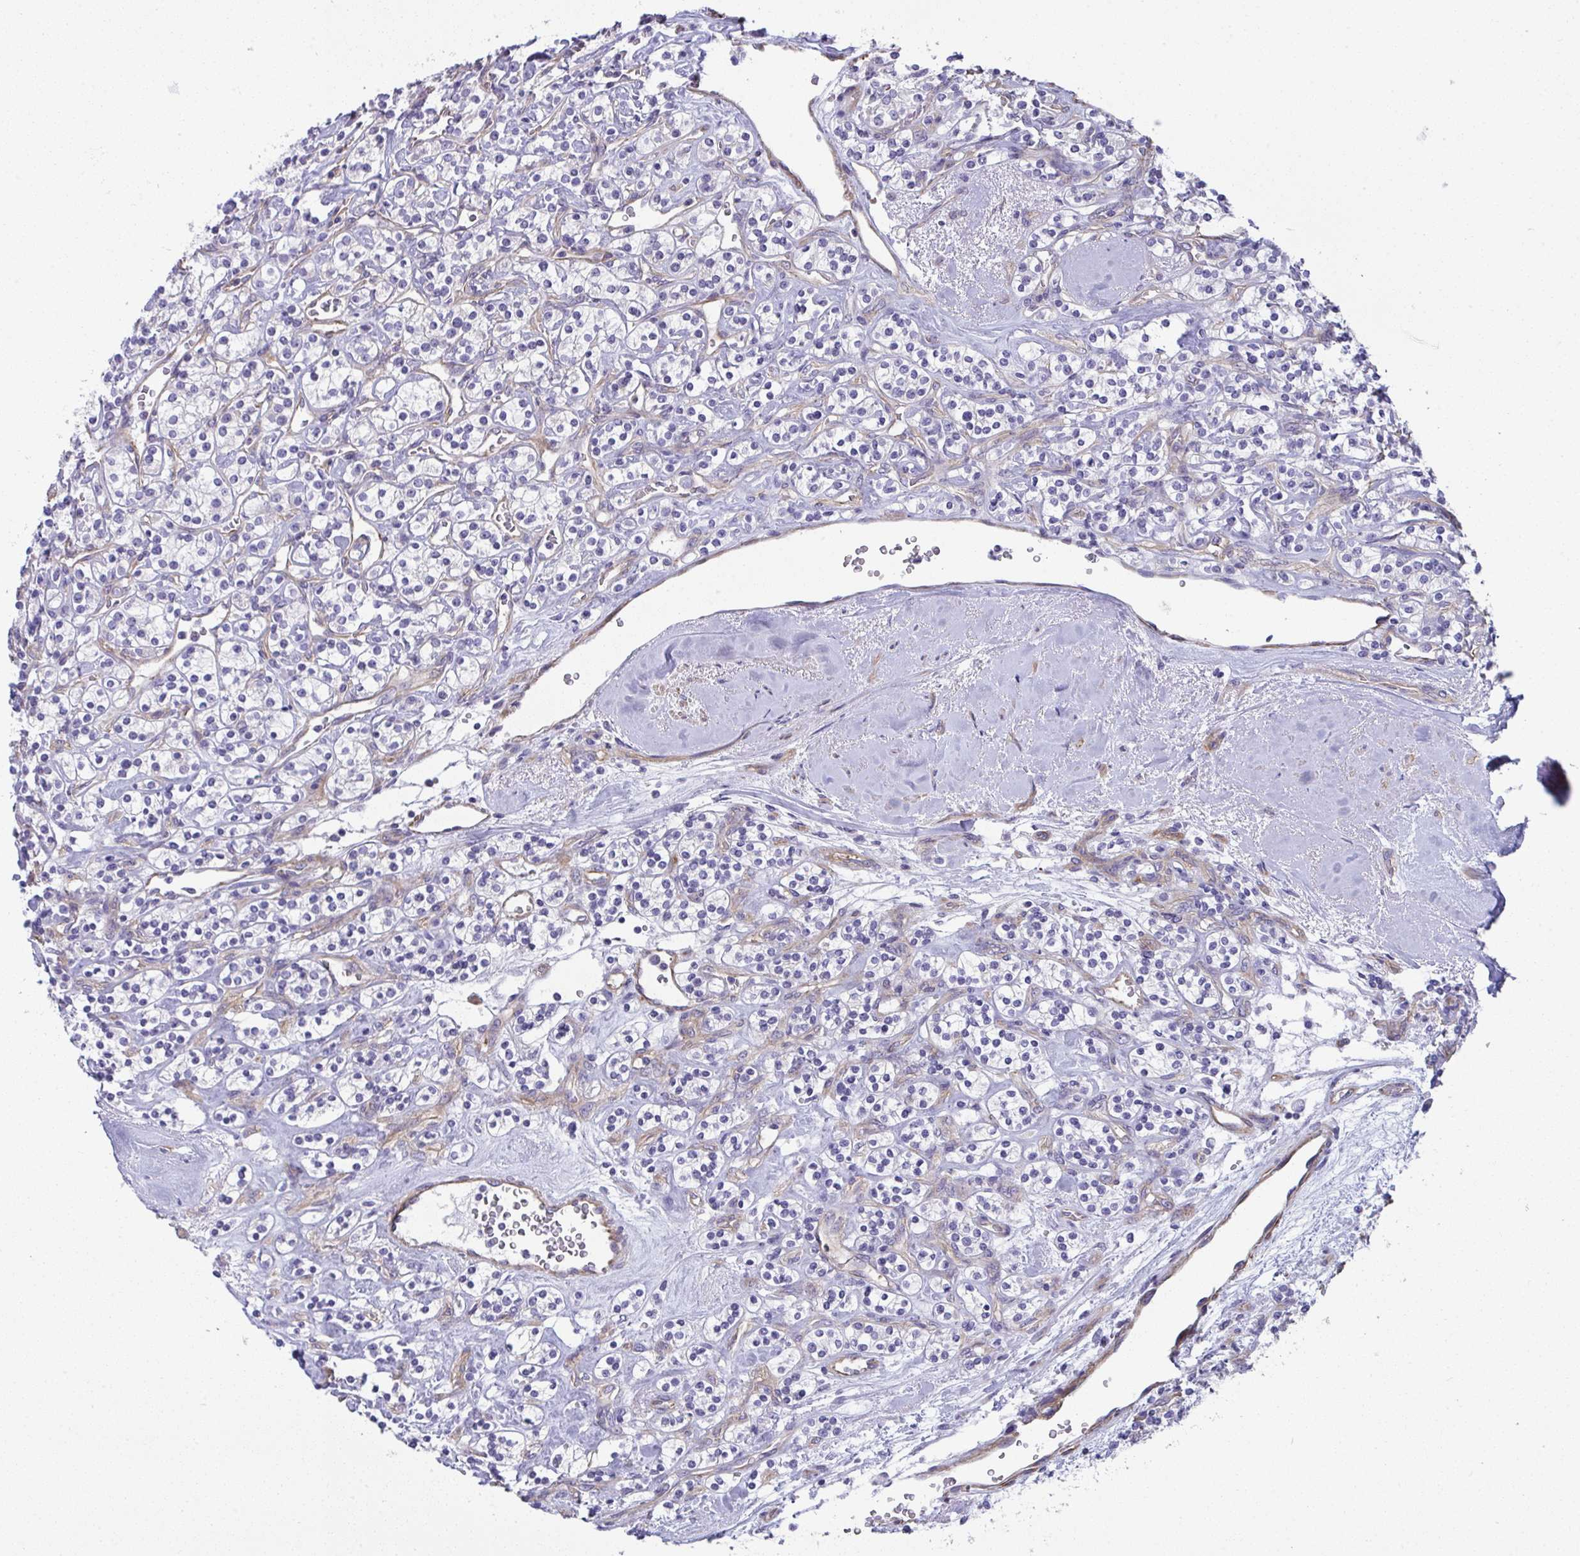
{"staining": {"intensity": "negative", "quantity": "none", "location": "none"}, "tissue": "renal cancer", "cell_type": "Tumor cells", "image_type": "cancer", "snomed": [{"axis": "morphology", "description": "Adenocarcinoma, NOS"}, {"axis": "topography", "description": "Kidney"}], "caption": "This is a photomicrograph of immunohistochemistry (IHC) staining of adenocarcinoma (renal), which shows no positivity in tumor cells.", "gene": "MYL12A", "patient": {"sex": "male", "age": 77}}